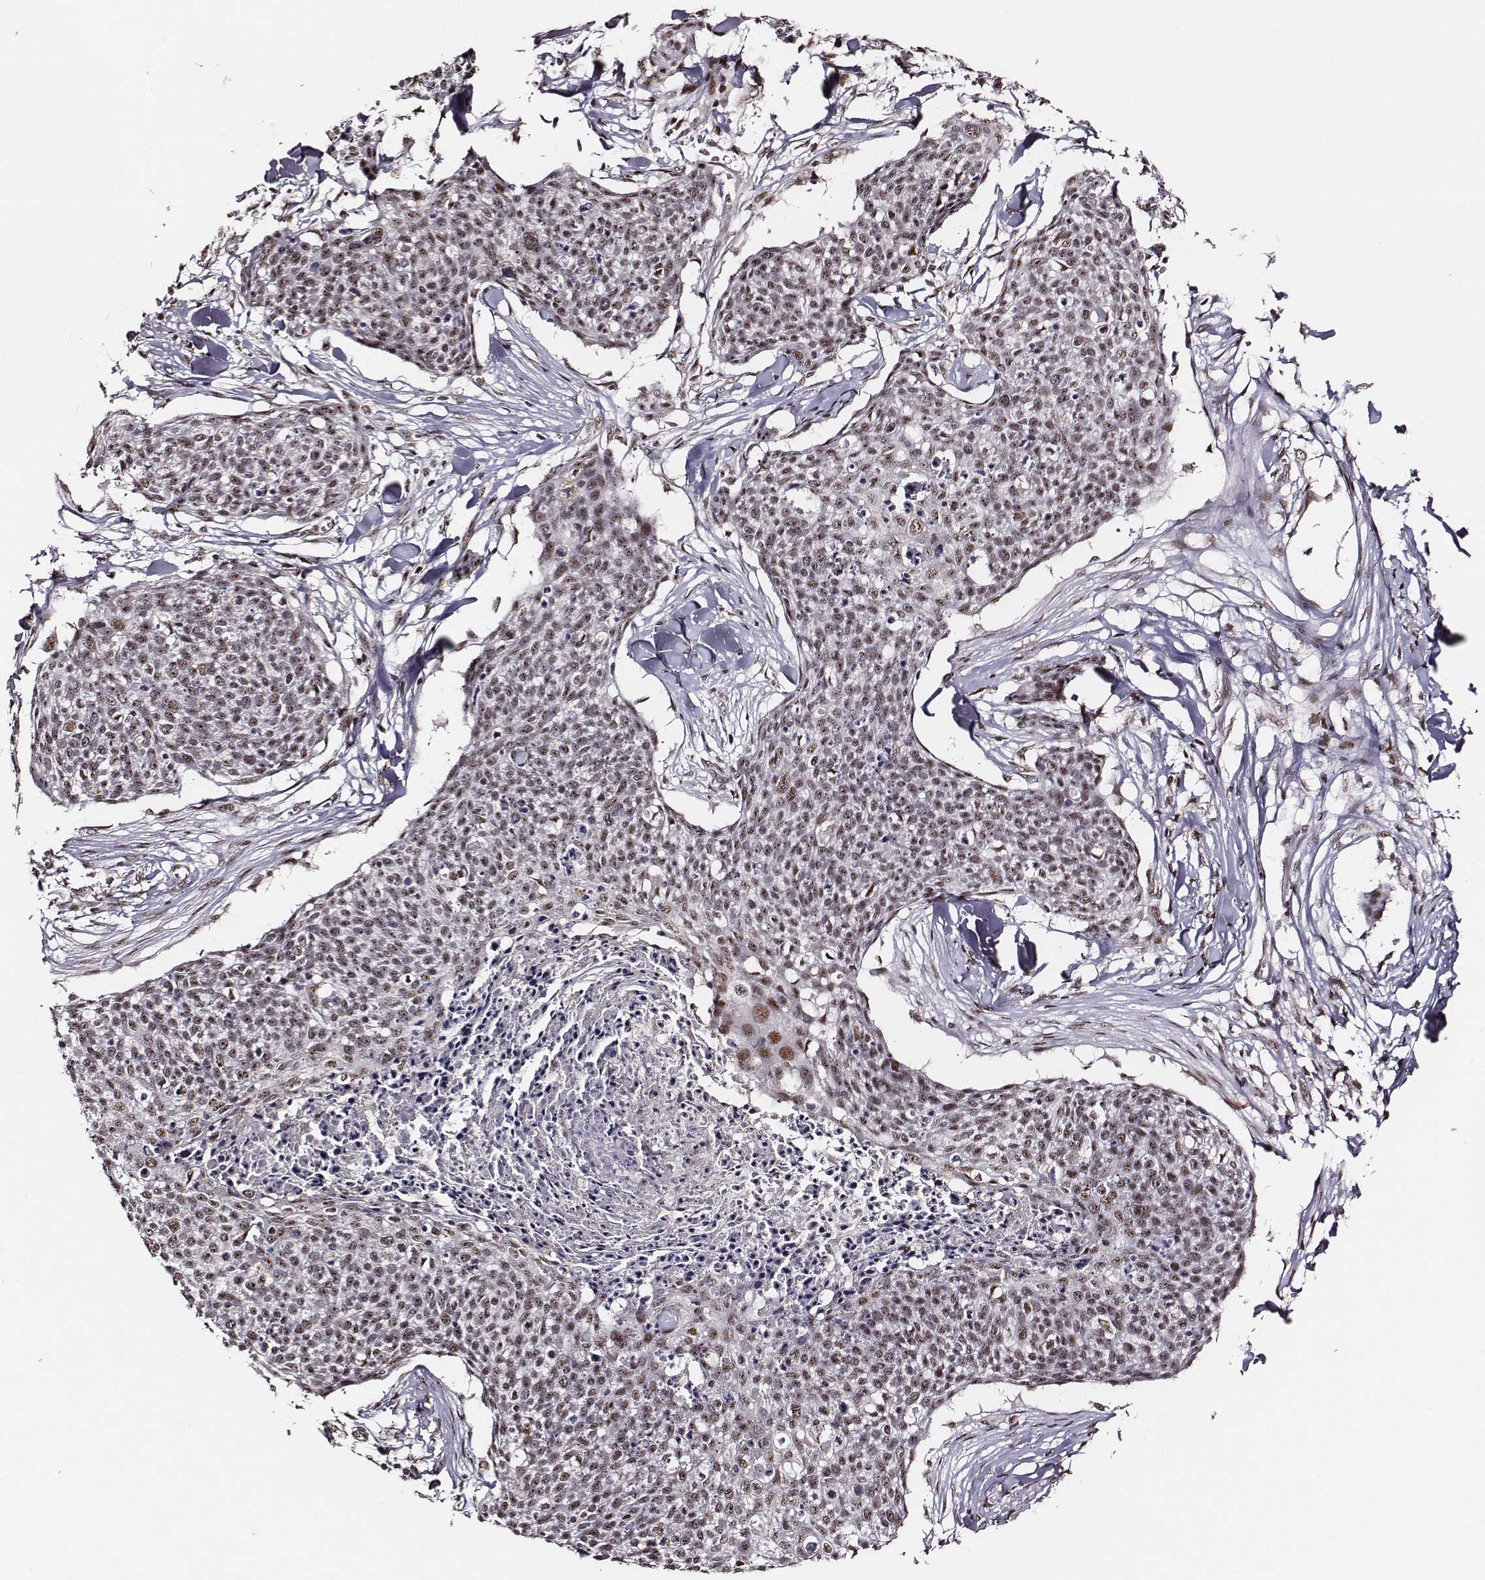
{"staining": {"intensity": "moderate", "quantity": ">75%", "location": "nuclear"}, "tissue": "skin cancer", "cell_type": "Tumor cells", "image_type": "cancer", "snomed": [{"axis": "morphology", "description": "Squamous cell carcinoma, NOS"}, {"axis": "topography", "description": "Skin"}, {"axis": "topography", "description": "Vulva"}], "caption": "A medium amount of moderate nuclear positivity is seen in about >75% of tumor cells in skin squamous cell carcinoma tissue.", "gene": "PPARA", "patient": {"sex": "female", "age": 75}}